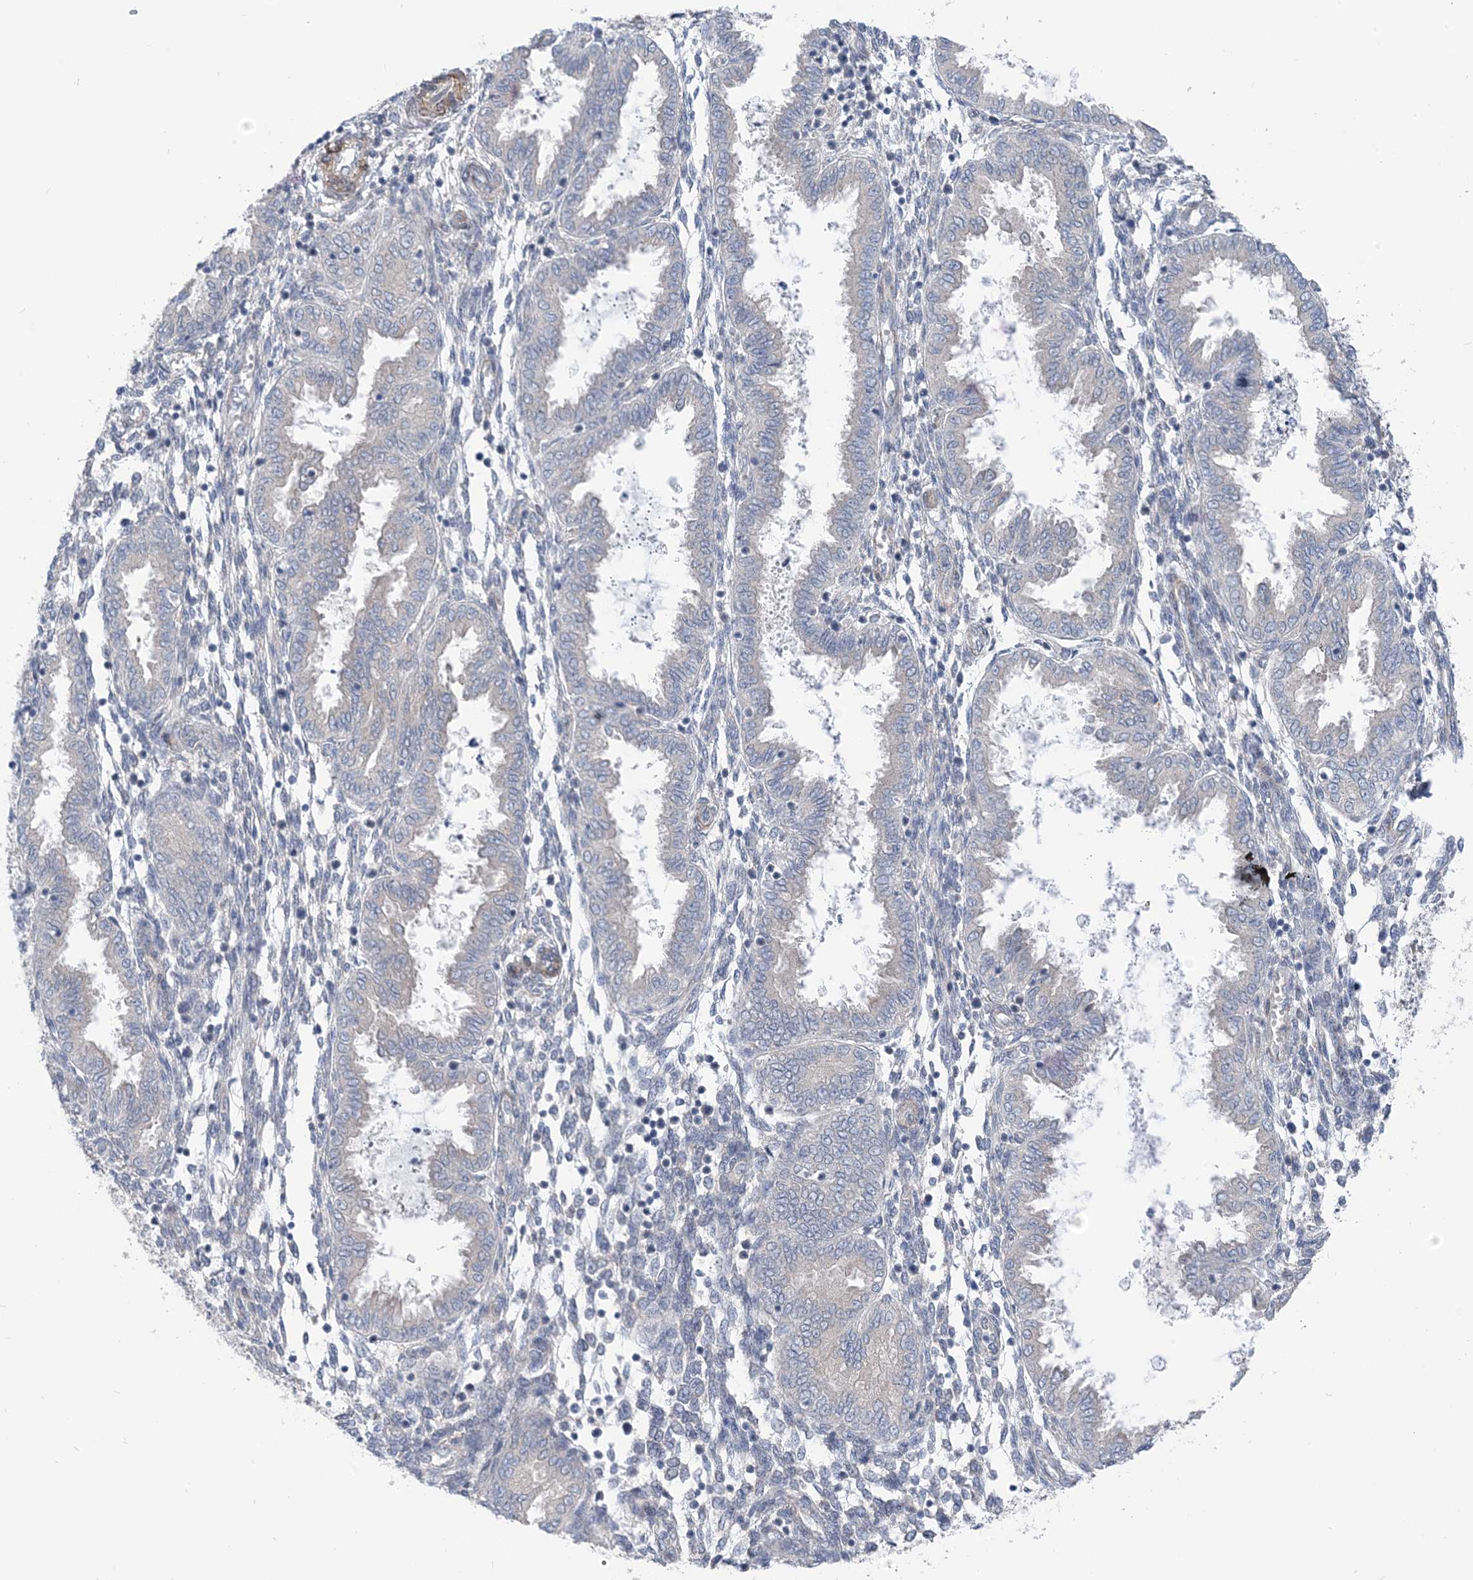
{"staining": {"intensity": "negative", "quantity": "none", "location": "none"}, "tissue": "endometrium", "cell_type": "Cells in endometrial stroma", "image_type": "normal", "snomed": [{"axis": "morphology", "description": "Normal tissue, NOS"}, {"axis": "topography", "description": "Endometrium"}], "caption": "IHC micrograph of normal endometrium: human endometrium stained with DAB (3,3'-diaminobenzidine) demonstrates no significant protein positivity in cells in endometrial stroma.", "gene": "PLEKHA3", "patient": {"sex": "female", "age": 33}}